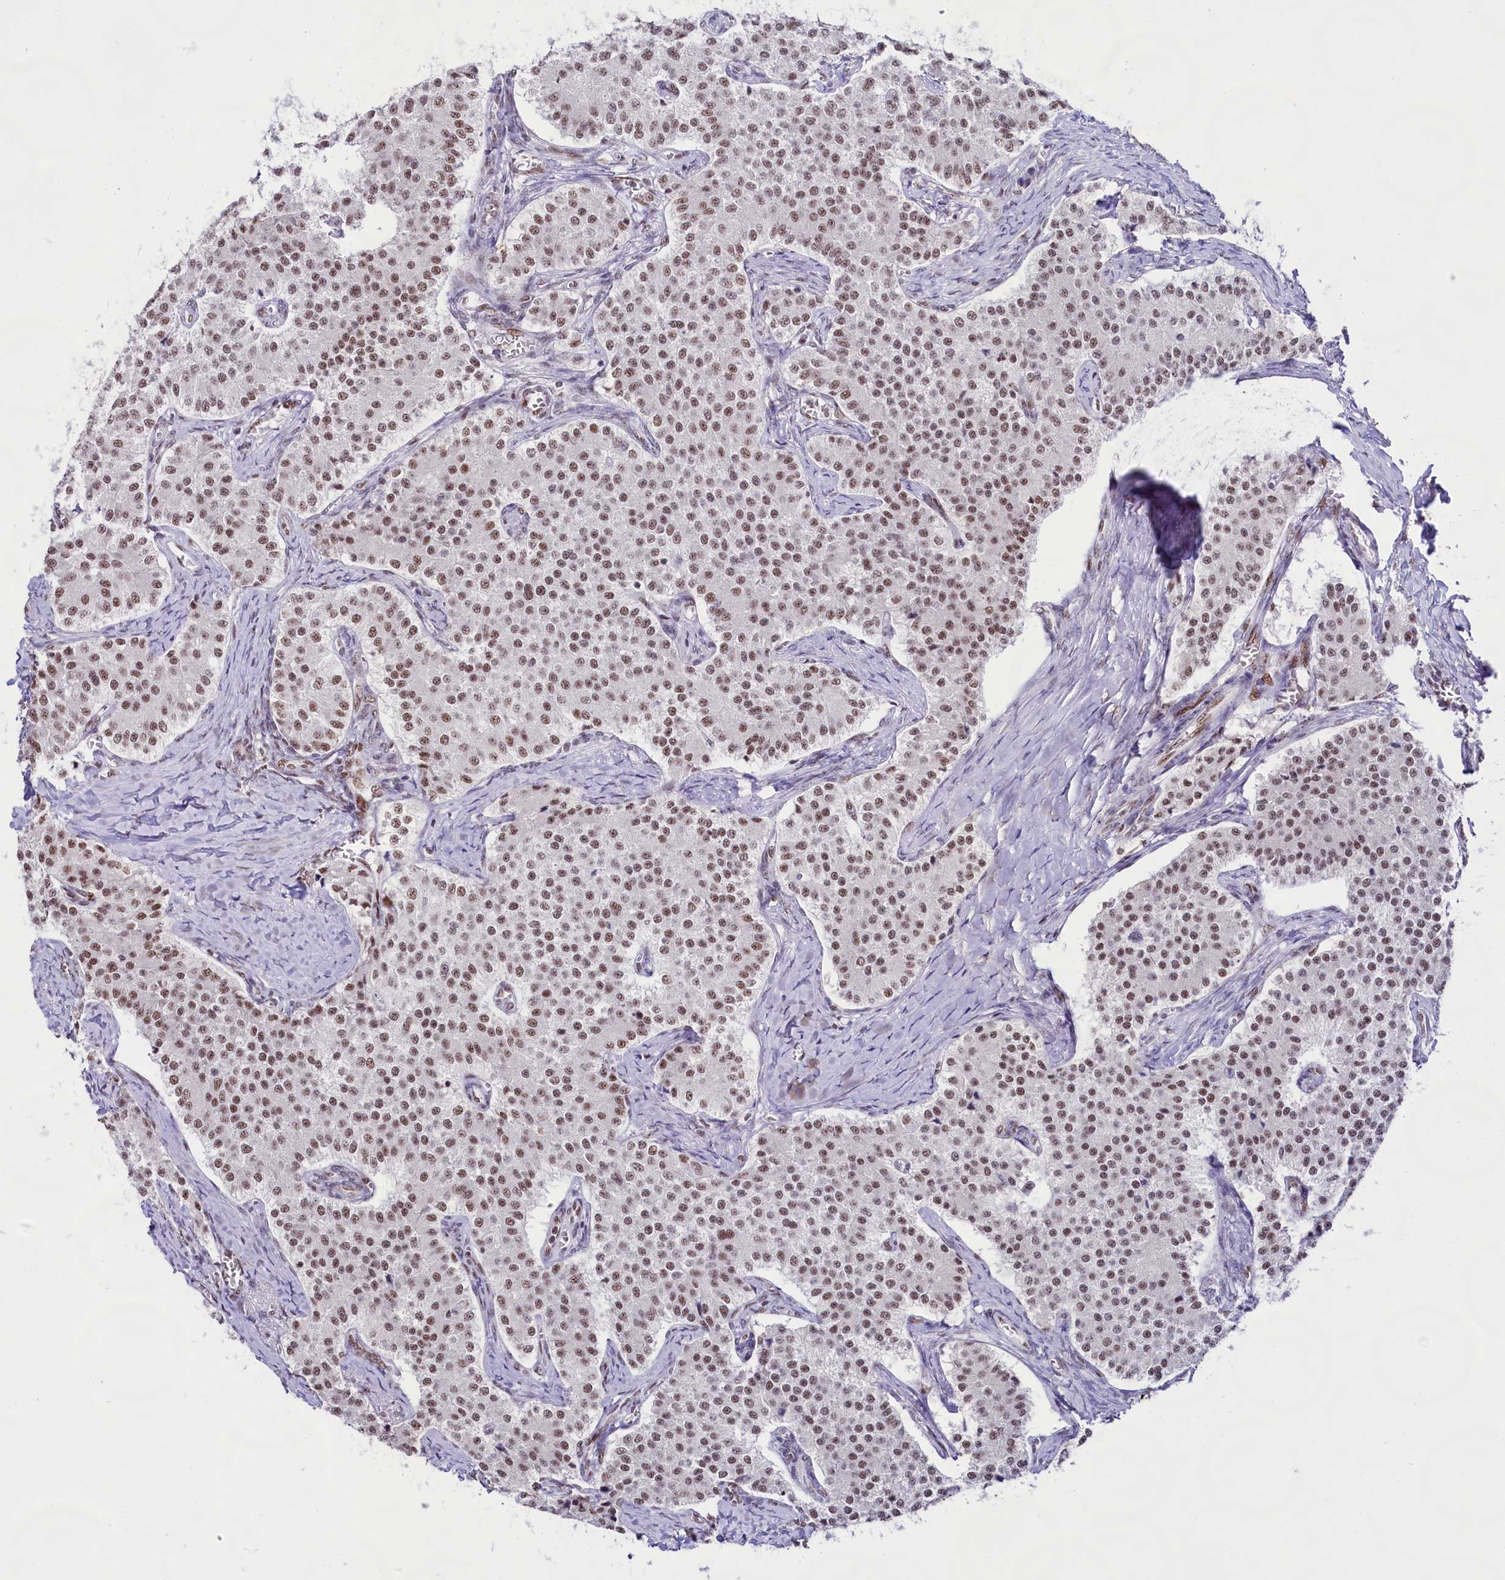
{"staining": {"intensity": "moderate", "quantity": ">75%", "location": "nuclear"}, "tissue": "carcinoid", "cell_type": "Tumor cells", "image_type": "cancer", "snomed": [{"axis": "morphology", "description": "Carcinoid, malignant, NOS"}, {"axis": "topography", "description": "Colon"}], "caption": "Immunohistochemical staining of human carcinoid (malignant) displays medium levels of moderate nuclear expression in approximately >75% of tumor cells.", "gene": "HIRA", "patient": {"sex": "female", "age": 52}}